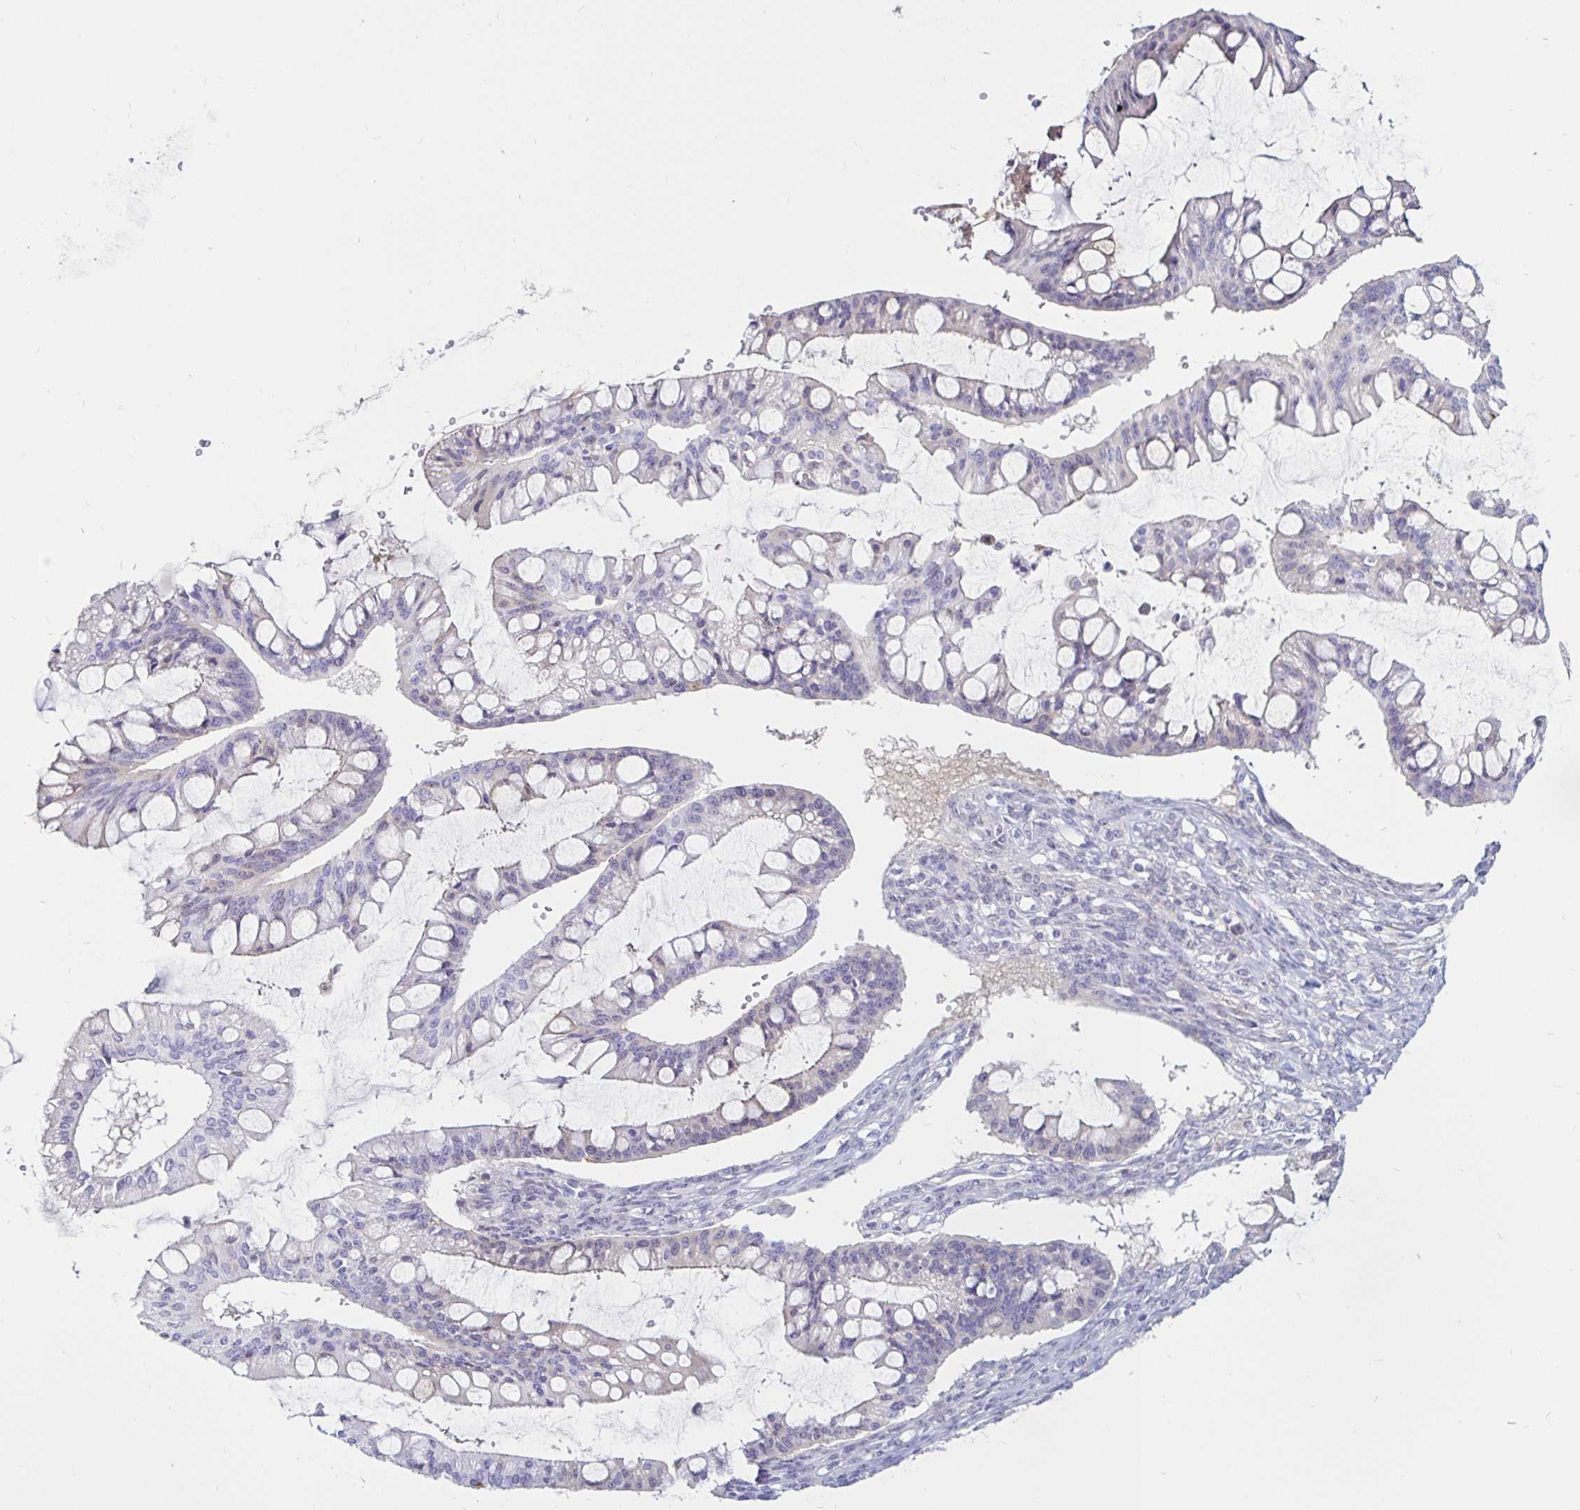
{"staining": {"intensity": "negative", "quantity": "none", "location": "none"}, "tissue": "ovarian cancer", "cell_type": "Tumor cells", "image_type": "cancer", "snomed": [{"axis": "morphology", "description": "Cystadenocarcinoma, mucinous, NOS"}, {"axis": "topography", "description": "Ovary"}], "caption": "Immunohistochemistry micrograph of neoplastic tissue: human ovarian cancer (mucinous cystadenocarcinoma) stained with DAB (3,3'-diaminobenzidine) displays no significant protein positivity in tumor cells.", "gene": "TIMP1", "patient": {"sex": "female", "age": 73}}